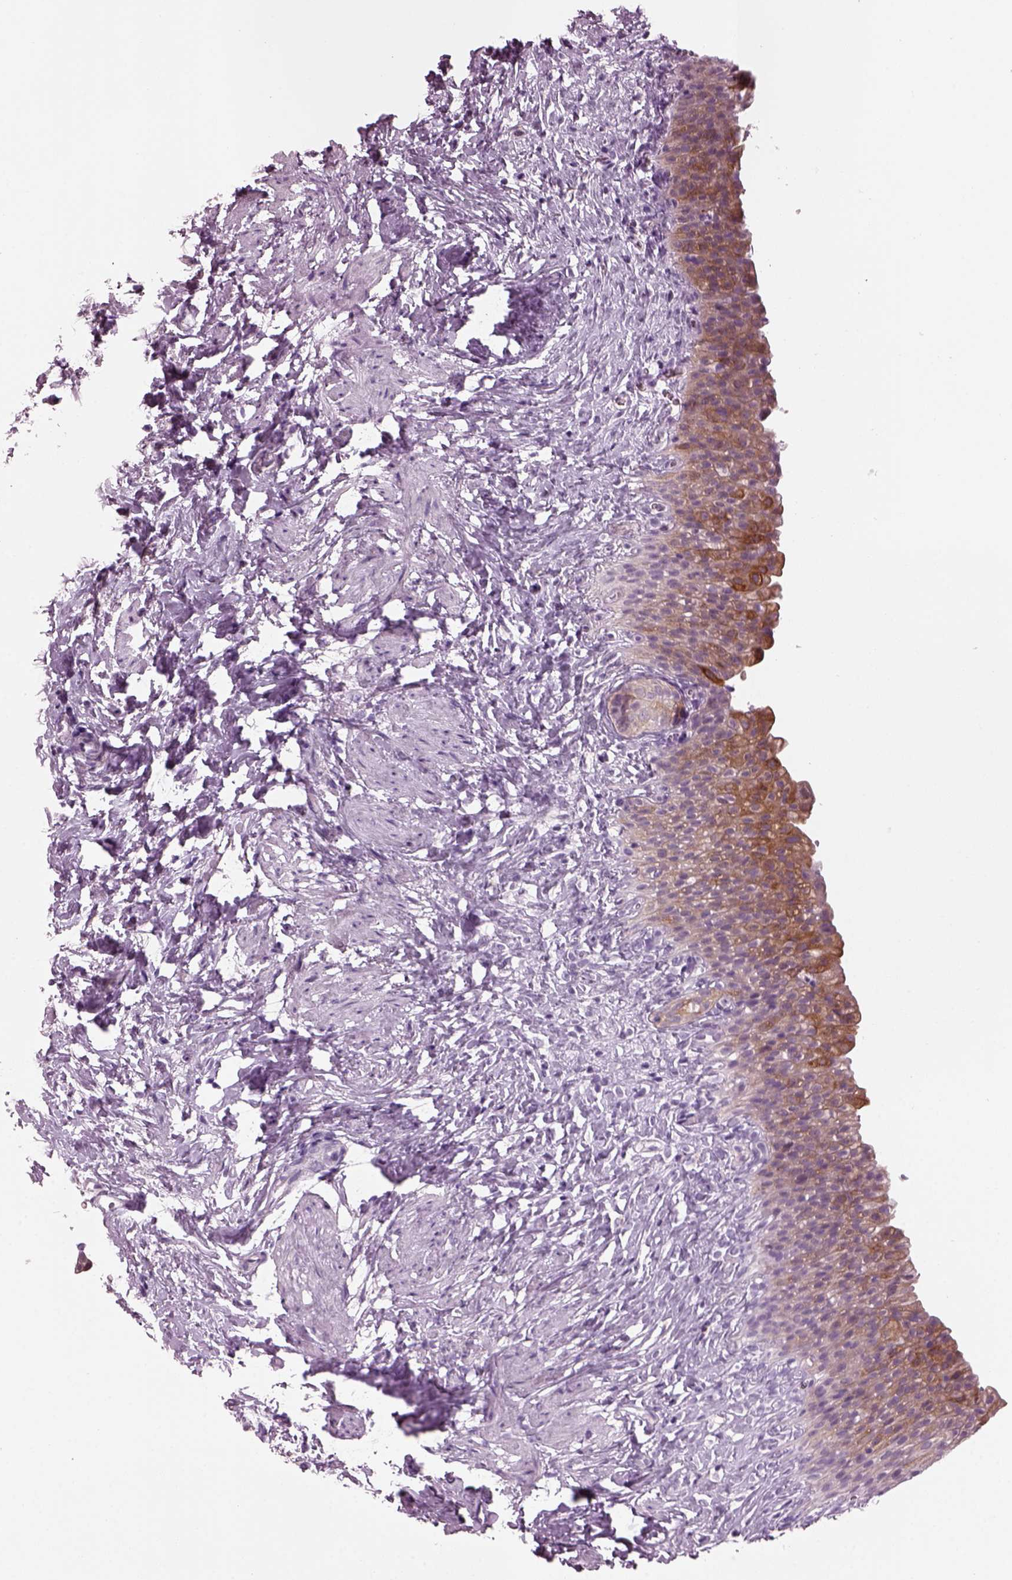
{"staining": {"intensity": "moderate", "quantity": ">75%", "location": "cytoplasmic/membranous"}, "tissue": "urinary bladder", "cell_type": "Urothelial cells", "image_type": "normal", "snomed": [{"axis": "morphology", "description": "Normal tissue, NOS"}, {"axis": "topography", "description": "Urinary bladder"}], "caption": "Unremarkable urinary bladder was stained to show a protein in brown. There is medium levels of moderate cytoplasmic/membranous staining in approximately >75% of urothelial cells.", "gene": "PRR9", "patient": {"sex": "male", "age": 76}}